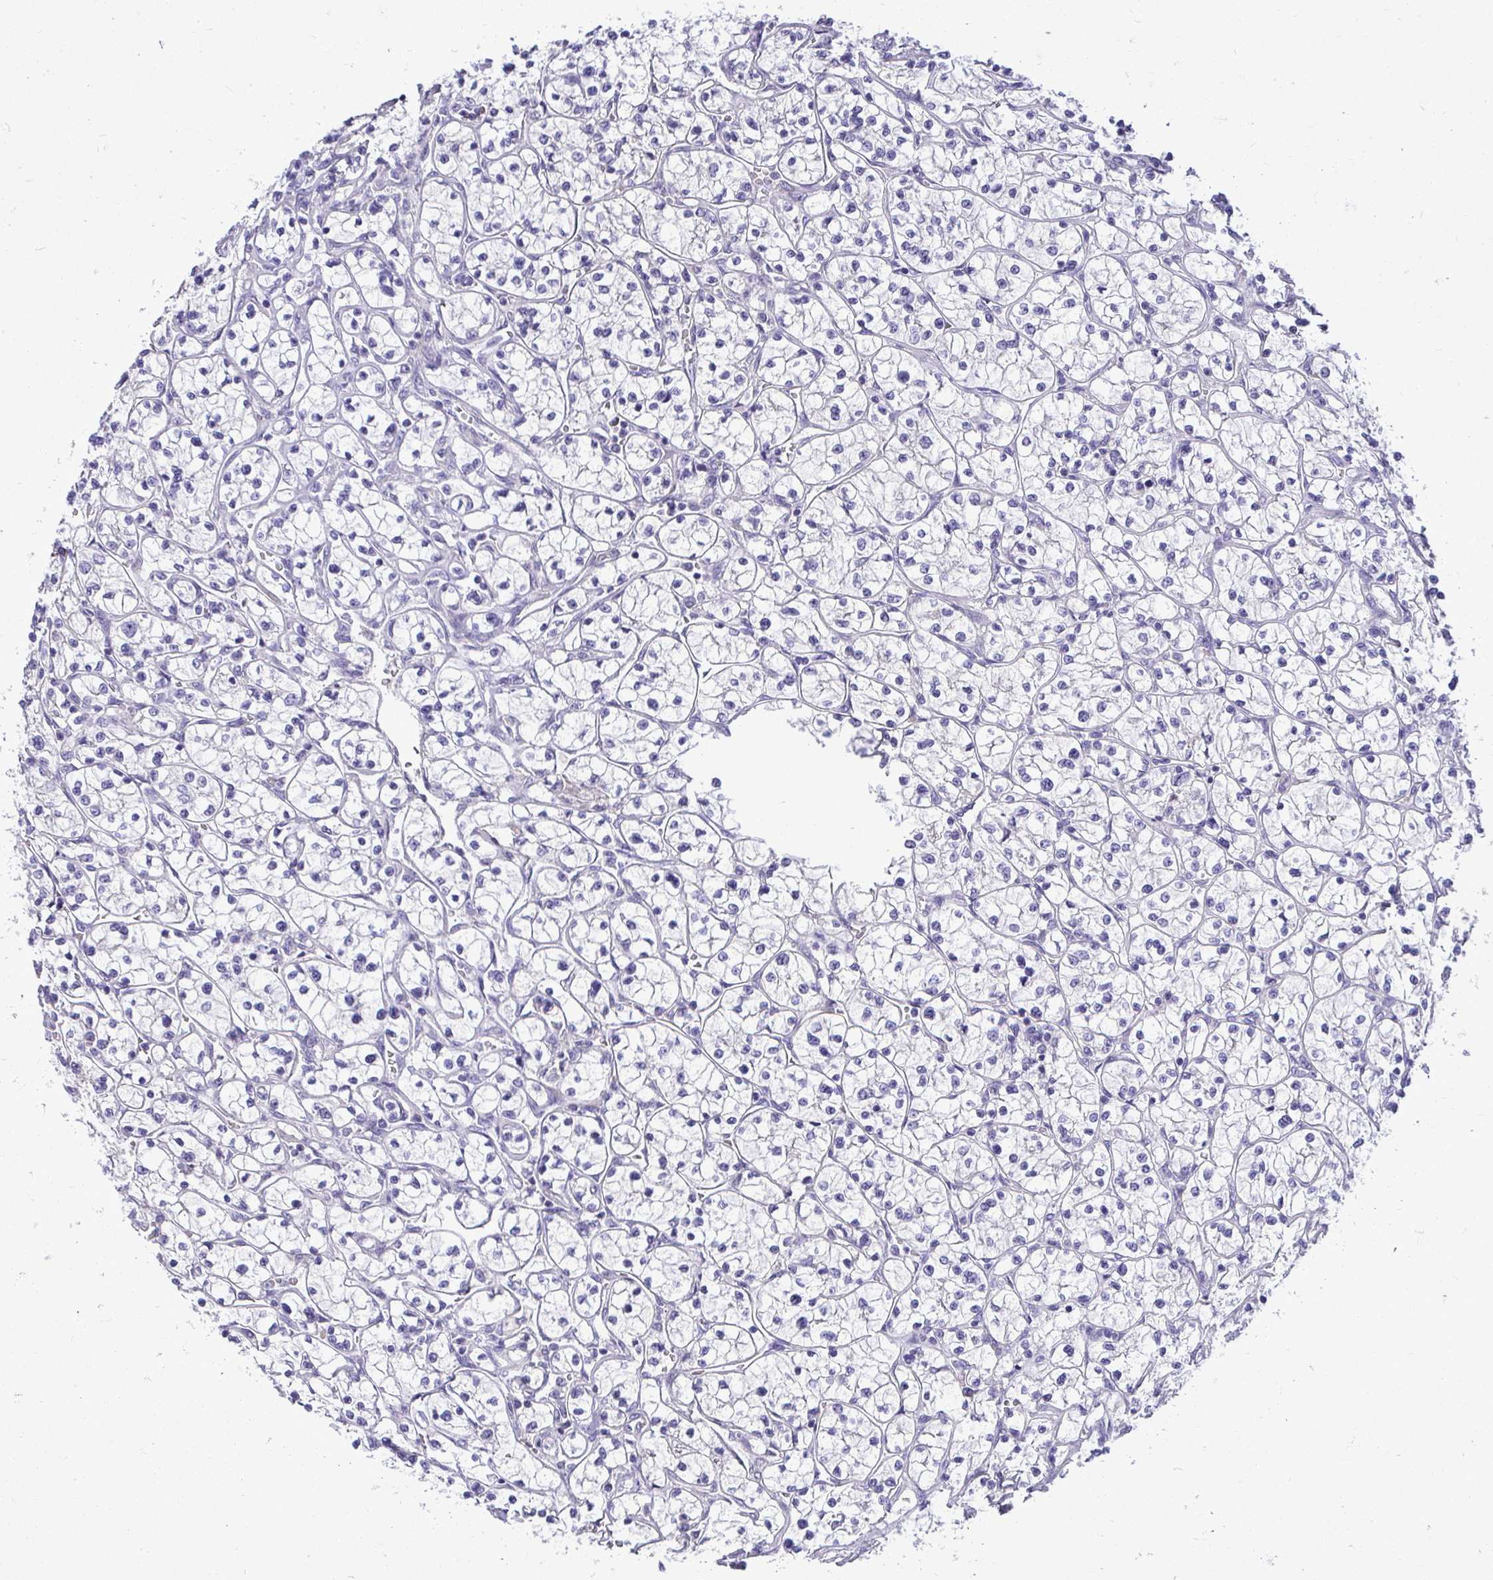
{"staining": {"intensity": "negative", "quantity": "none", "location": "none"}, "tissue": "renal cancer", "cell_type": "Tumor cells", "image_type": "cancer", "snomed": [{"axis": "morphology", "description": "Adenocarcinoma, NOS"}, {"axis": "topography", "description": "Kidney"}], "caption": "IHC of renal cancer (adenocarcinoma) exhibits no expression in tumor cells.", "gene": "CDC20", "patient": {"sex": "female", "age": 64}}